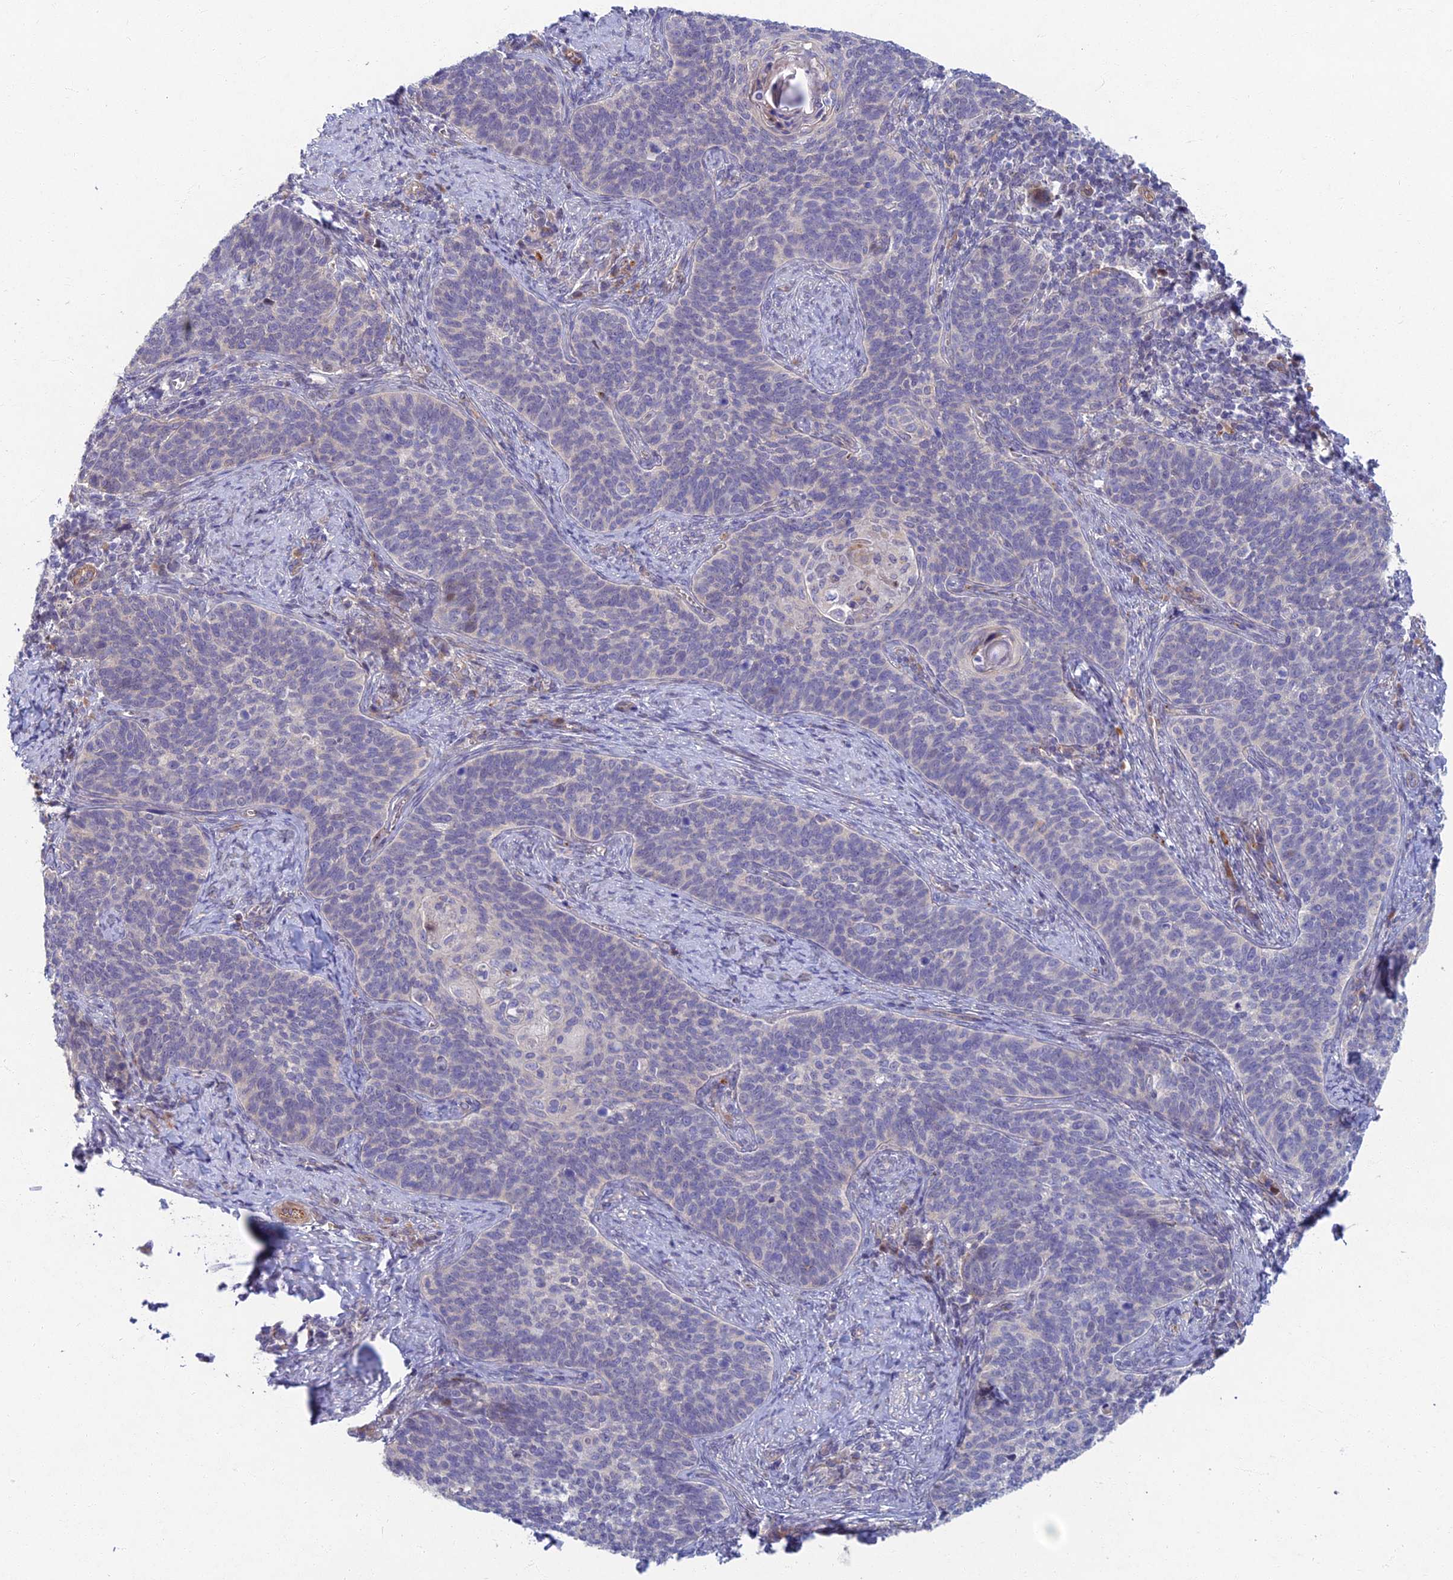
{"staining": {"intensity": "negative", "quantity": "none", "location": "none"}, "tissue": "cervical cancer", "cell_type": "Tumor cells", "image_type": "cancer", "snomed": [{"axis": "morphology", "description": "Normal tissue, NOS"}, {"axis": "morphology", "description": "Squamous cell carcinoma, NOS"}, {"axis": "topography", "description": "Cervix"}], "caption": "A high-resolution histopathology image shows immunohistochemistry (IHC) staining of cervical cancer (squamous cell carcinoma), which reveals no significant positivity in tumor cells. (Brightfield microscopy of DAB IHC at high magnification).", "gene": "RHBDL2", "patient": {"sex": "female", "age": 39}}